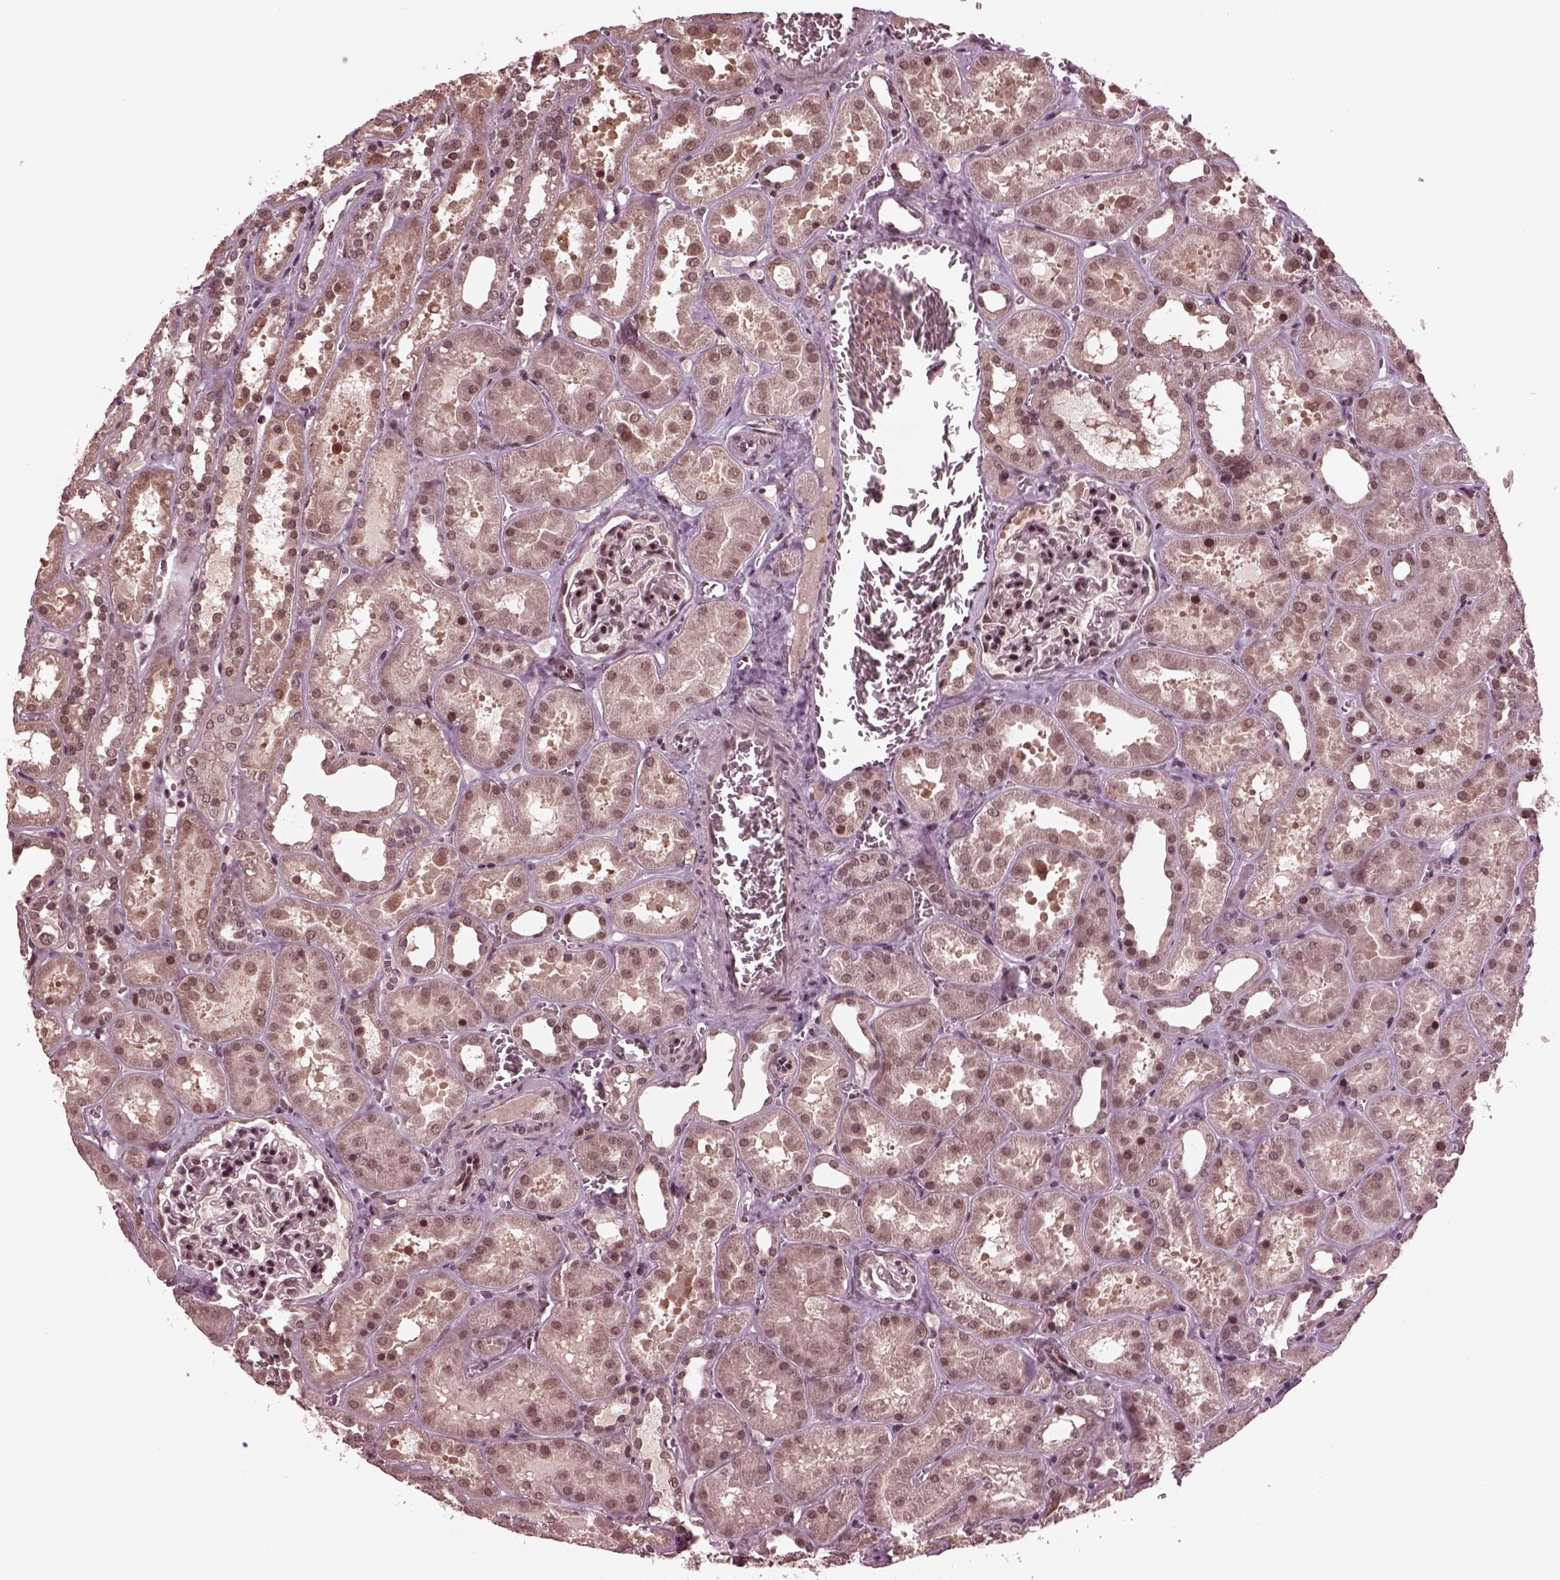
{"staining": {"intensity": "weak", "quantity": "25%-75%", "location": "nuclear"}, "tissue": "kidney", "cell_type": "Cells in glomeruli", "image_type": "normal", "snomed": [{"axis": "morphology", "description": "Normal tissue, NOS"}, {"axis": "topography", "description": "Kidney"}], "caption": "DAB (3,3'-diaminobenzidine) immunohistochemical staining of unremarkable kidney displays weak nuclear protein staining in about 25%-75% of cells in glomeruli.", "gene": "NAP1L5", "patient": {"sex": "female", "age": 41}}